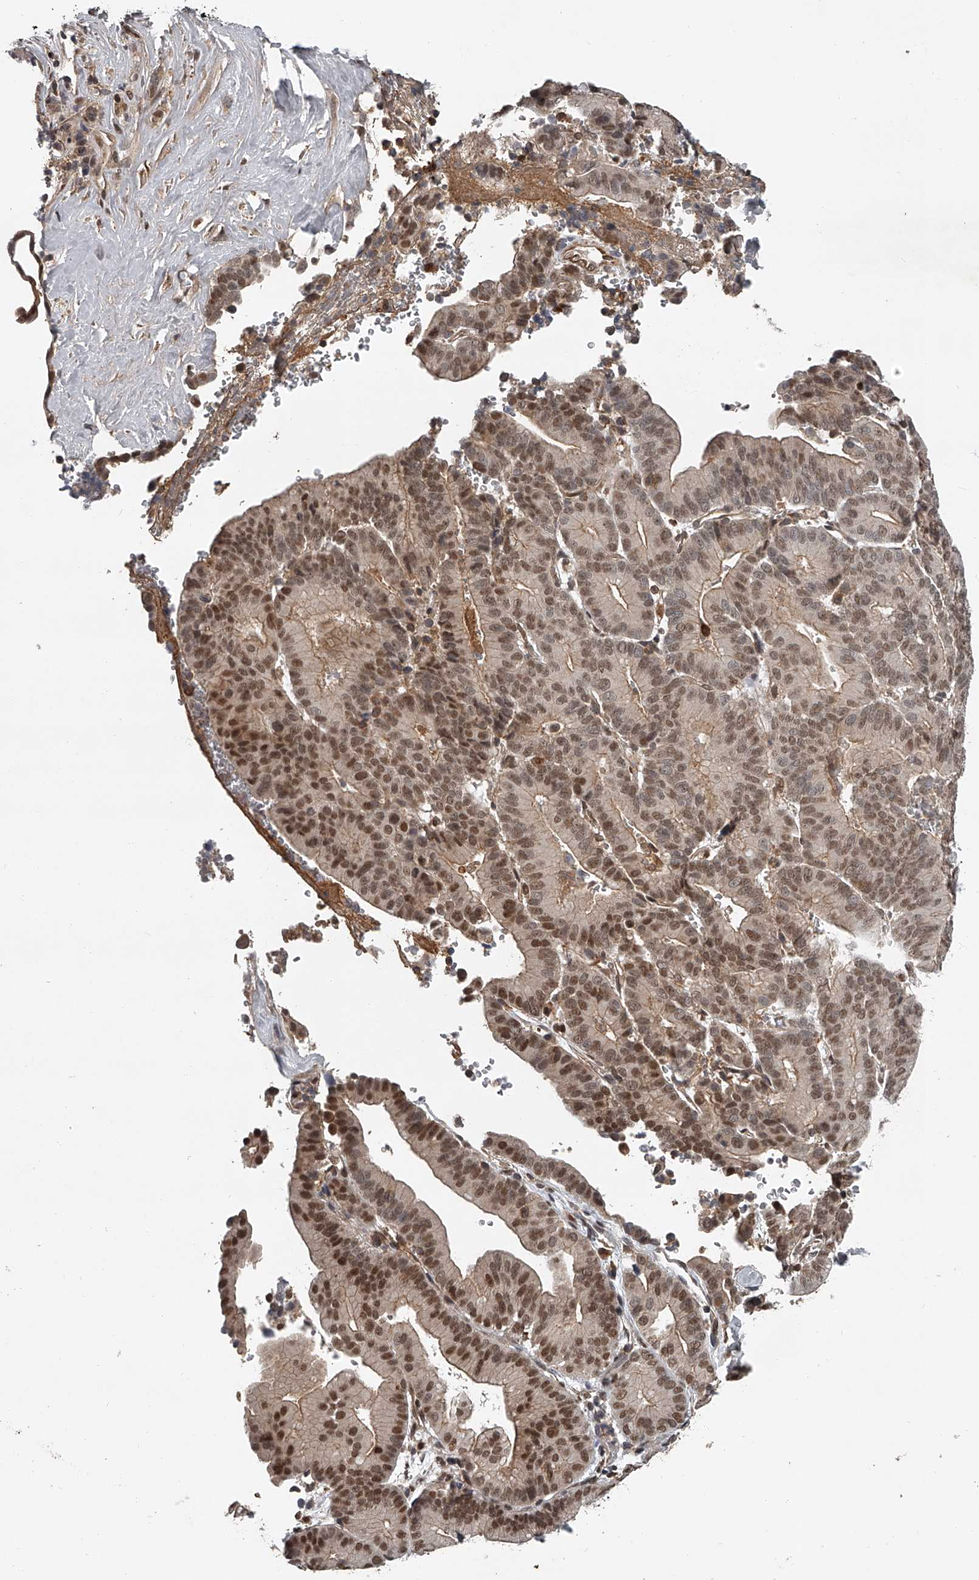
{"staining": {"intensity": "moderate", "quantity": ">75%", "location": "cytoplasmic/membranous,nuclear"}, "tissue": "liver cancer", "cell_type": "Tumor cells", "image_type": "cancer", "snomed": [{"axis": "morphology", "description": "Cholangiocarcinoma"}, {"axis": "topography", "description": "Liver"}], "caption": "Human liver cancer stained with a protein marker exhibits moderate staining in tumor cells.", "gene": "PLEKHG1", "patient": {"sex": "female", "age": 75}}